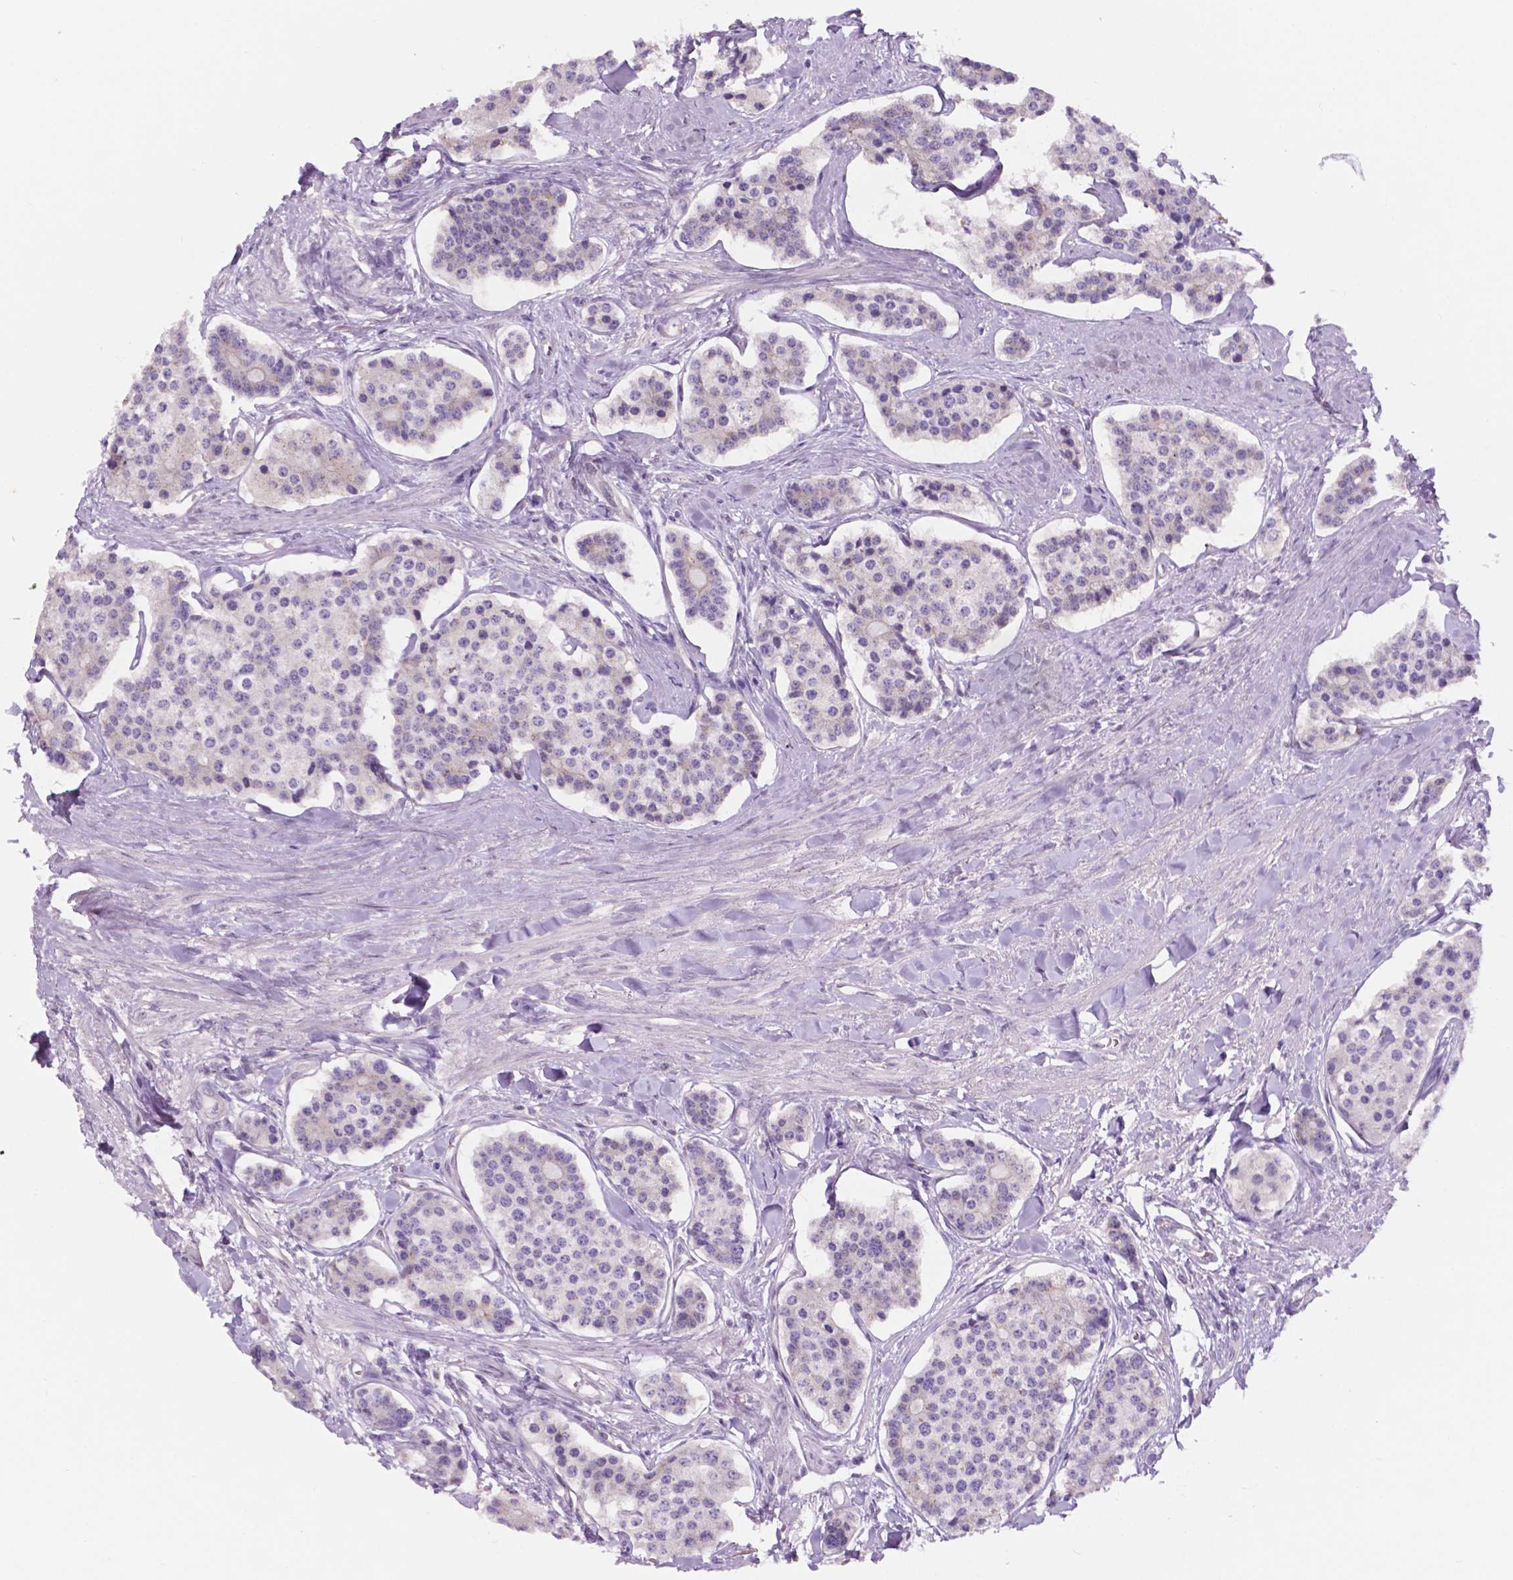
{"staining": {"intensity": "negative", "quantity": "none", "location": "none"}, "tissue": "carcinoid", "cell_type": "Tumor cells", "image_type": "cancer", "snomed": [{"axis": "morphology", "description": "Carcinoid, malignant, NOS"}, {"axis": "topography", "description": "Small intestine"}], "caption": "High magnification brightfield microscopy of malignant carcinoid stained with DAB (3,3'-diaminobenzidine) (brown) and counterstained with hematoxylin (blue): tumor cells show no significant staining.", "gene": "FAM50B", "patient": {"sex": "female", "age": 65}}